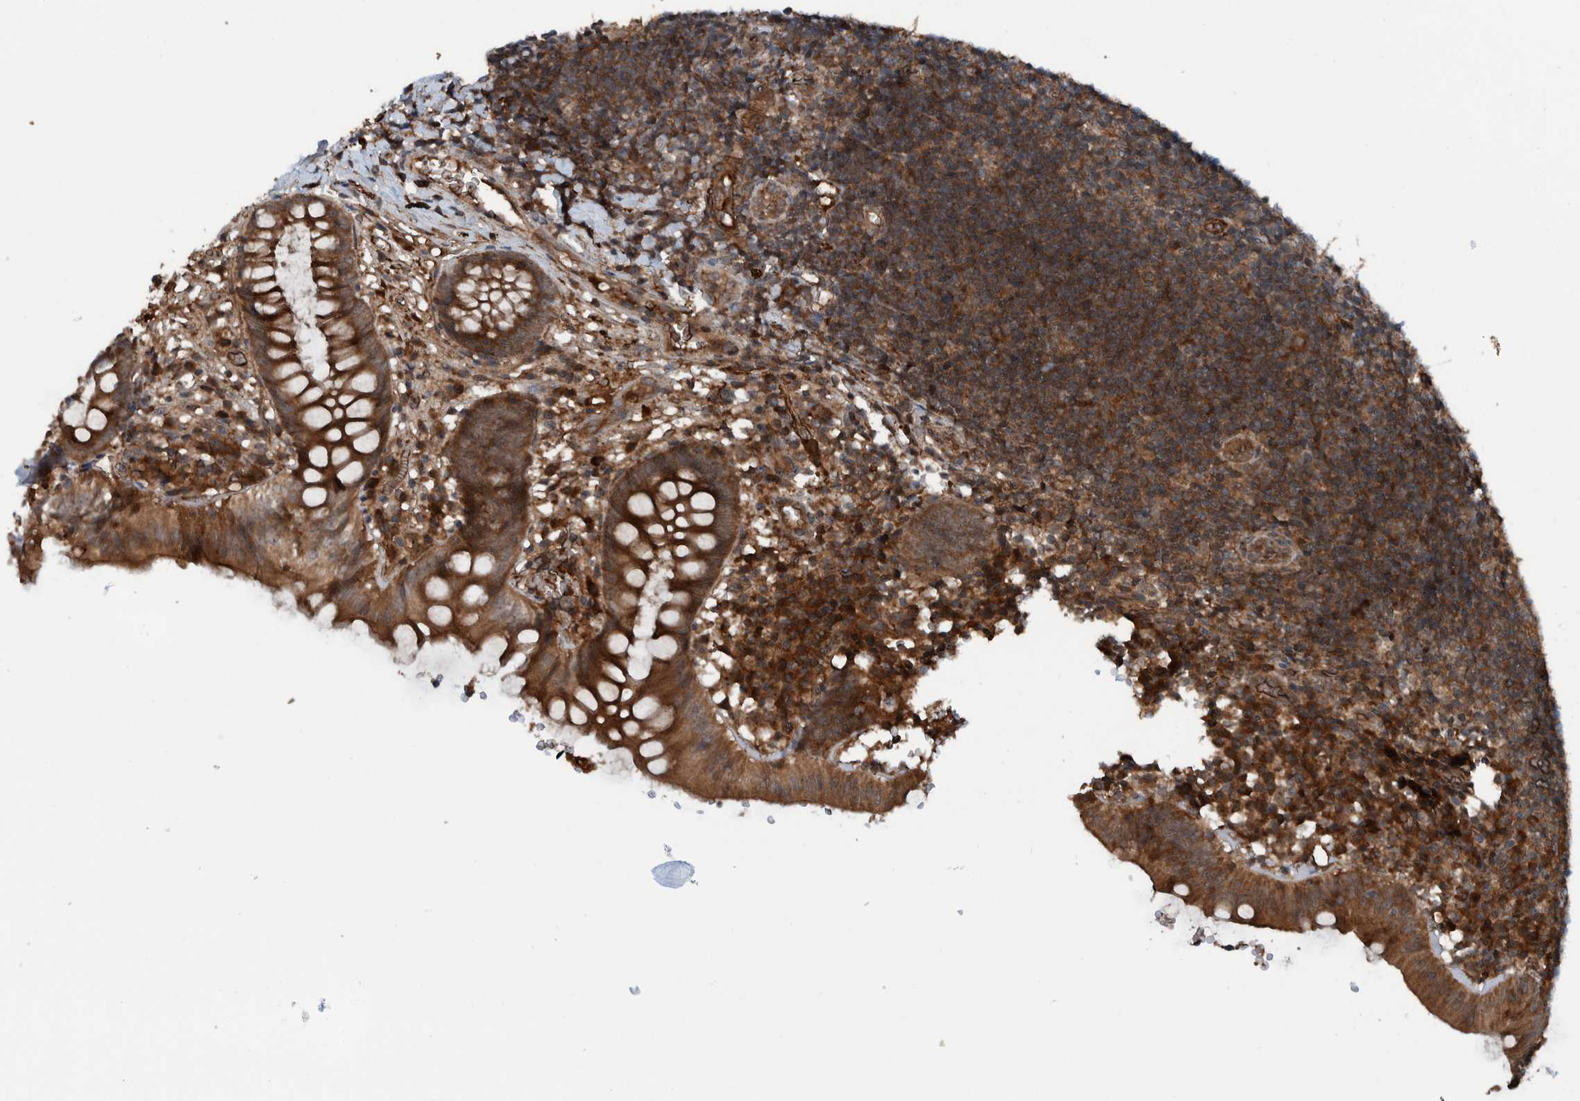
{"staining": {"intensity": "strong", "quantity": ">75%", "location": "cytoplasmic/membranous"}, "tissue": "appendix", "cell_type": "Glandular cells", "image_type": "normal", "snomed": [{"axis": "morphology", "description": "Normal tissue, NOS"}, {"axis": "topography", "description": "Appendix"}], "caption": "Appendix stained for a protein shows strong cytoplasmic/membranous positivity in glandular cells. The staining was performed using DAB (3,3'-diaminobenzidine), with brown indicating positive protein expression. Nuclei are stained blue with hematoxylin.", "gene": "CUEDC1", "patient": {"sex": "male", "age": 8}}